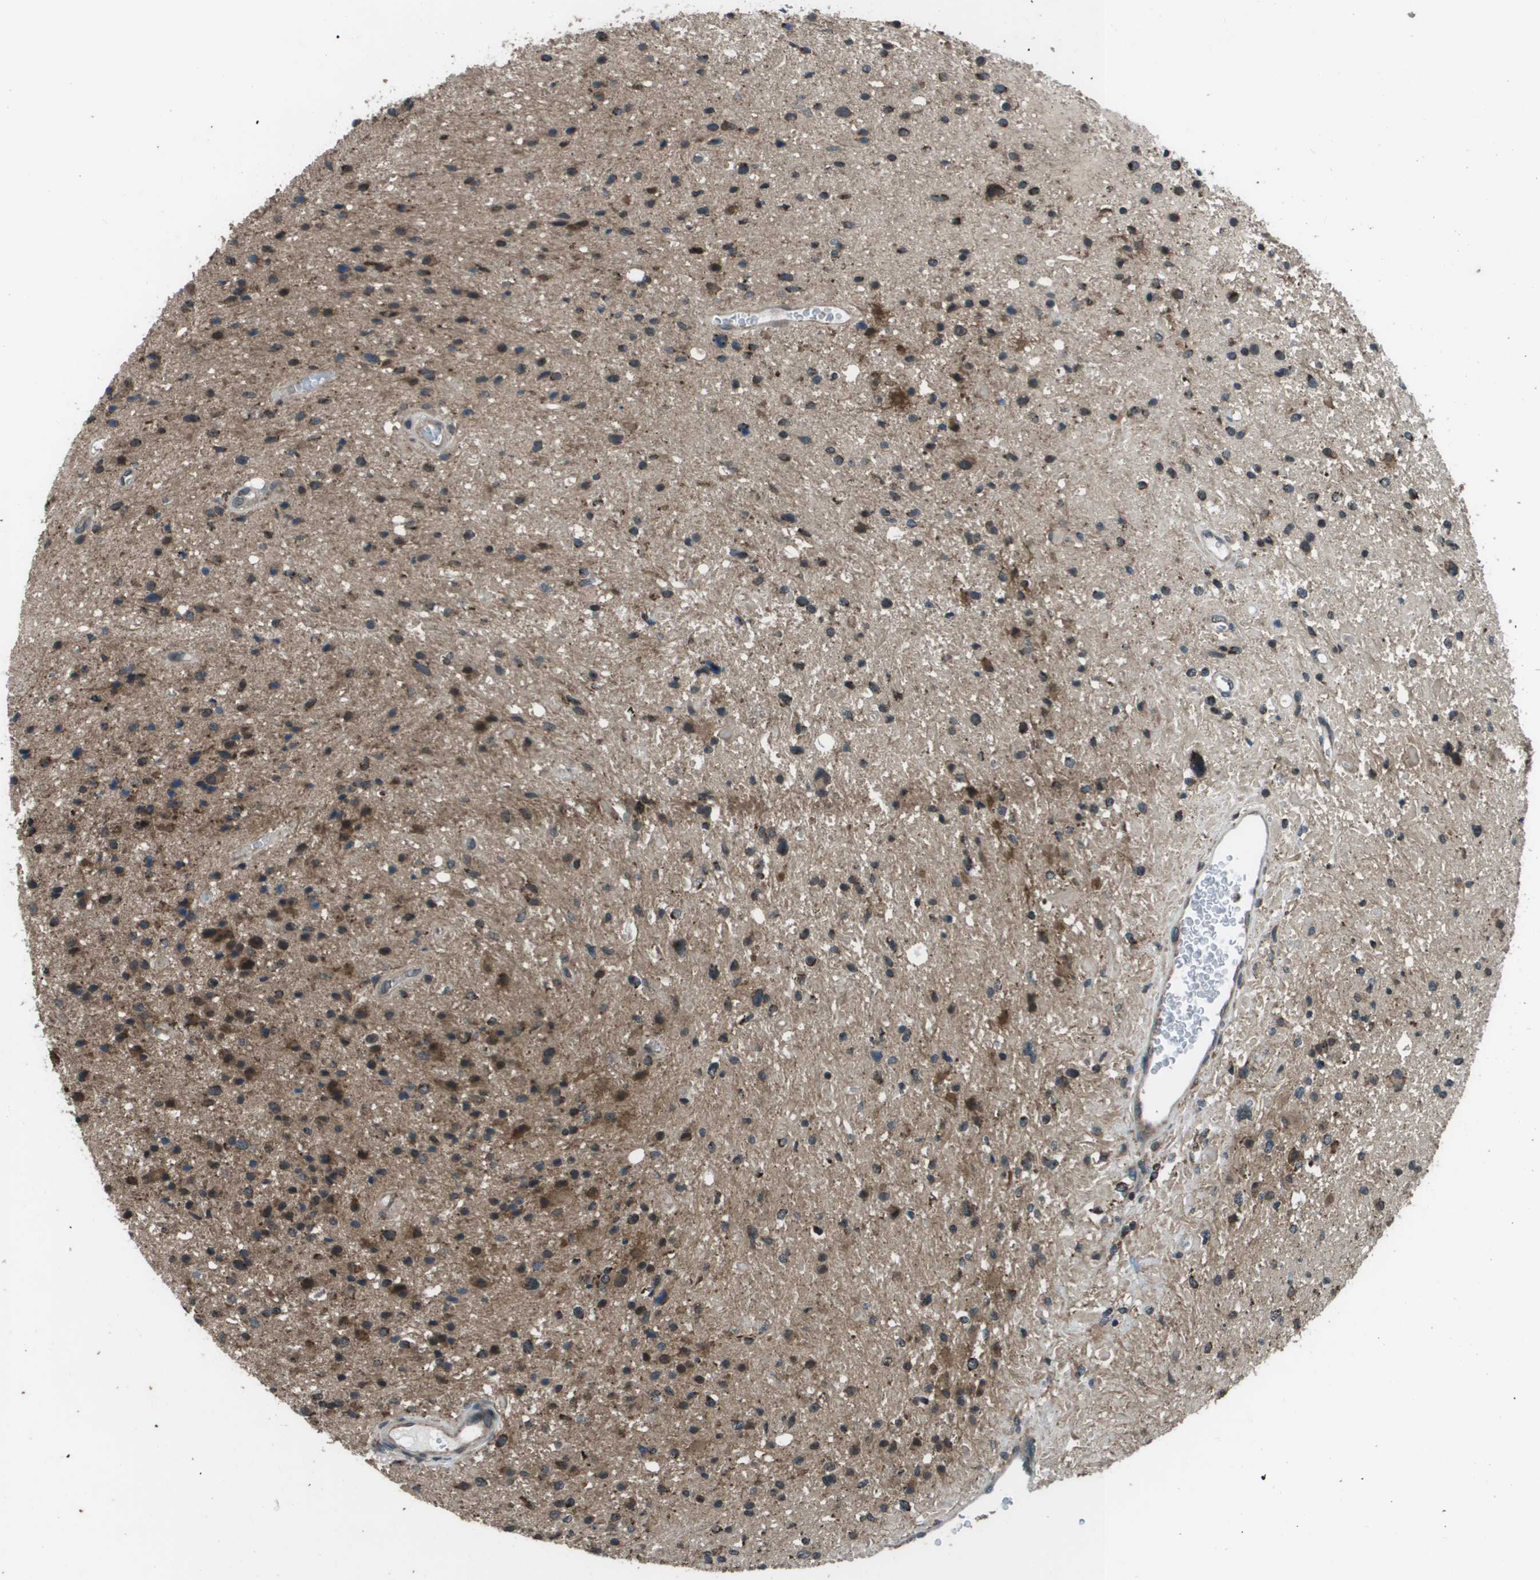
{"staining": {"intensity": "moderate", "quantity": ">75%", "location": "cytoplasmic/membranous"}, "tissue": "glioma", "cell_type": "Tumor cells", "image_type": "cancer", "snomed": [{"axis": "morphology", "description": "Glioma, malignant, High grade"}, {"axis": "topography", "description": "Brain"}], "caption": "A micrograph showing moderate cytoplasmic/membranous expression in approximately >75% of tumor cells in high-grade glioma (malignant), as visualized by brown immunohistochemical staining.", "gene": "PPFIA1", "patient": {"sex": "male", "age": 33}}